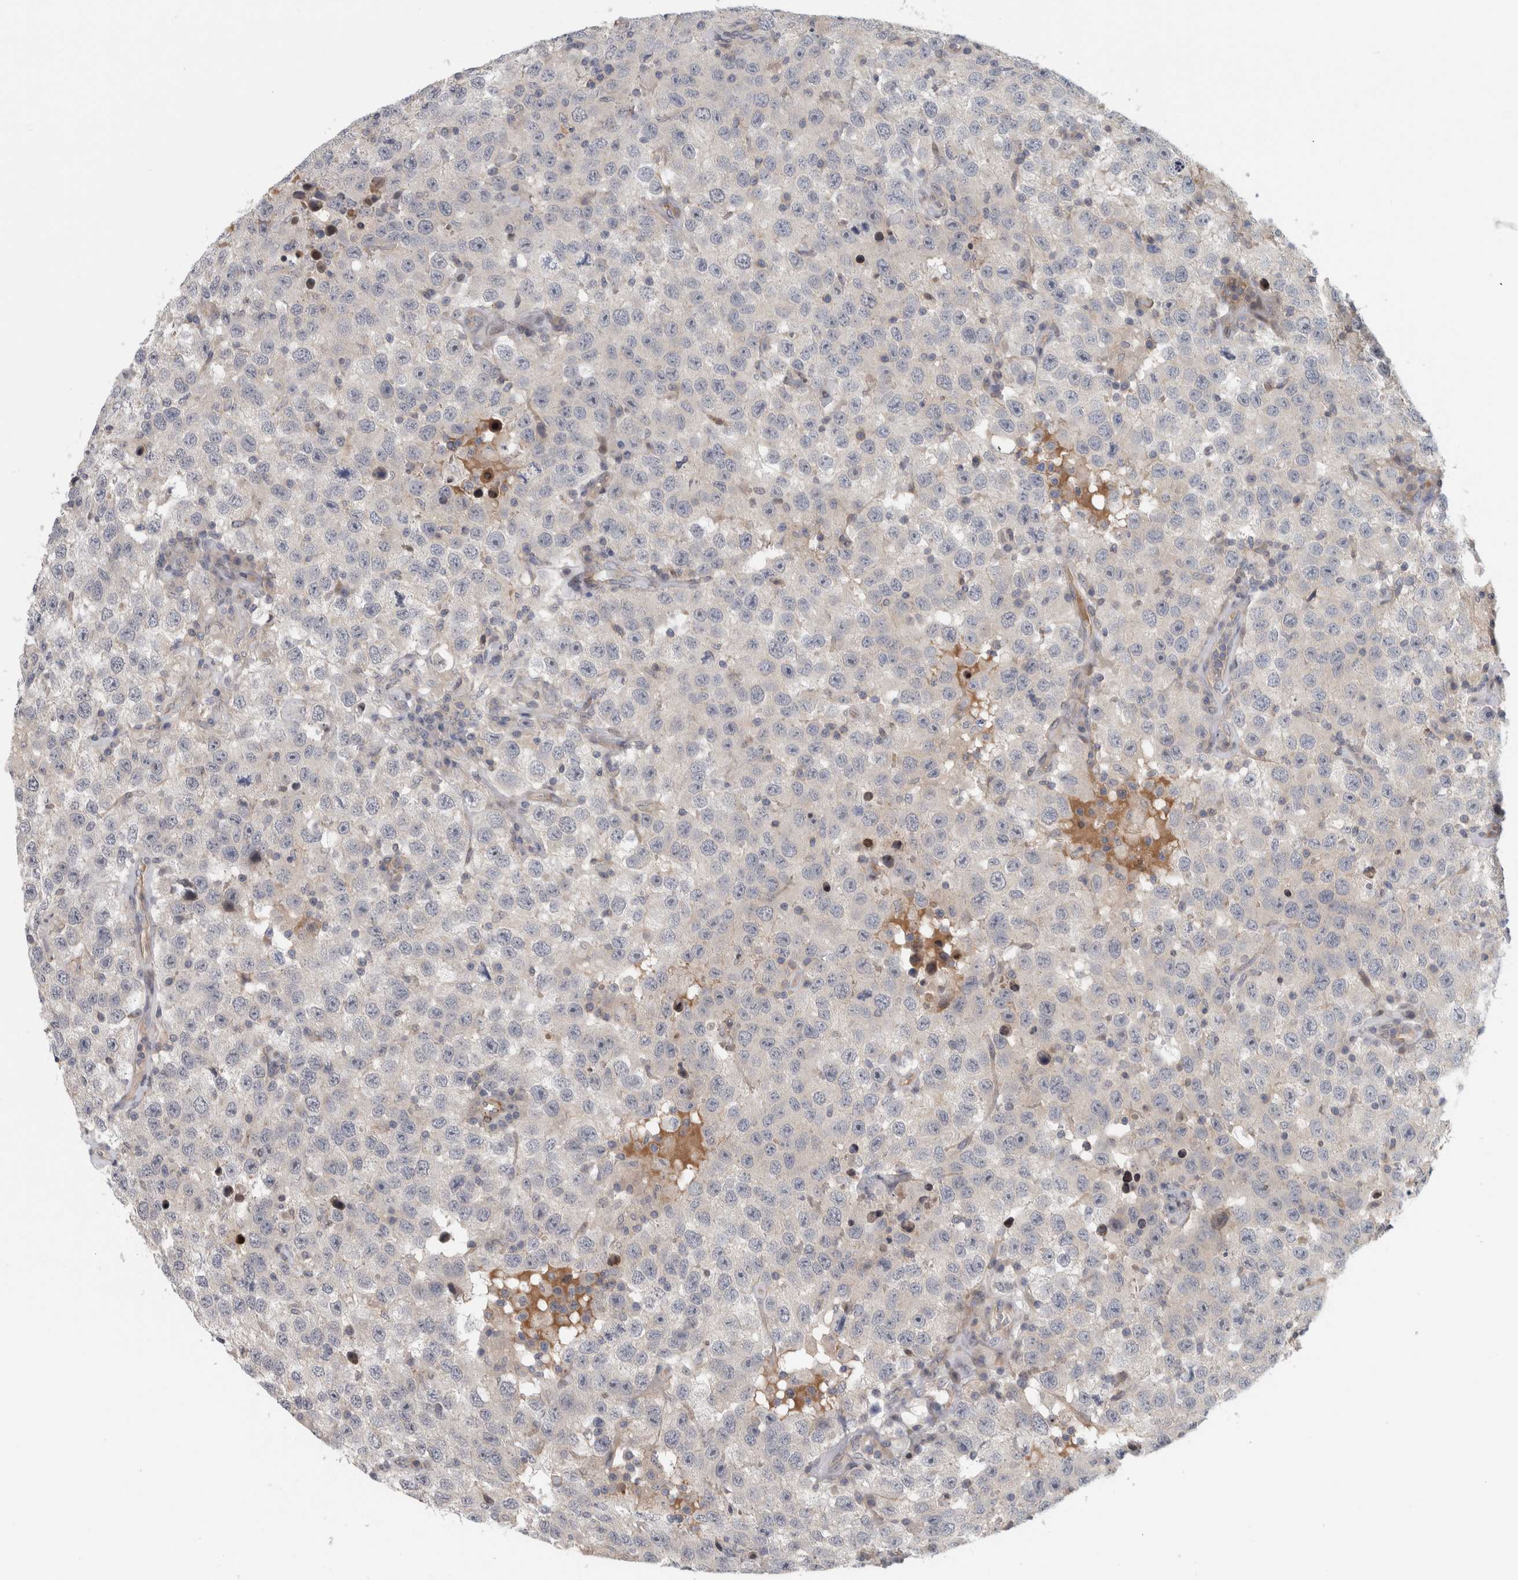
{"staining": {"intensity": "negative", "quantity": "none", "location": "none"}, "tissue": "testis cancer", "cell_type": "Tumor cells", "image_type": "cancer", "snomed": [{"axis": "morphology", "description": "Seminoma, NOS"}, {"axis": "topography", "description": "Testis"}], "caption": "DAB immunohistochemical staining of testis cancer reveals no significant positivity in tumor cells.", "gene": "ZNF804B", "patient": {"sex": "male", "age": 41}}